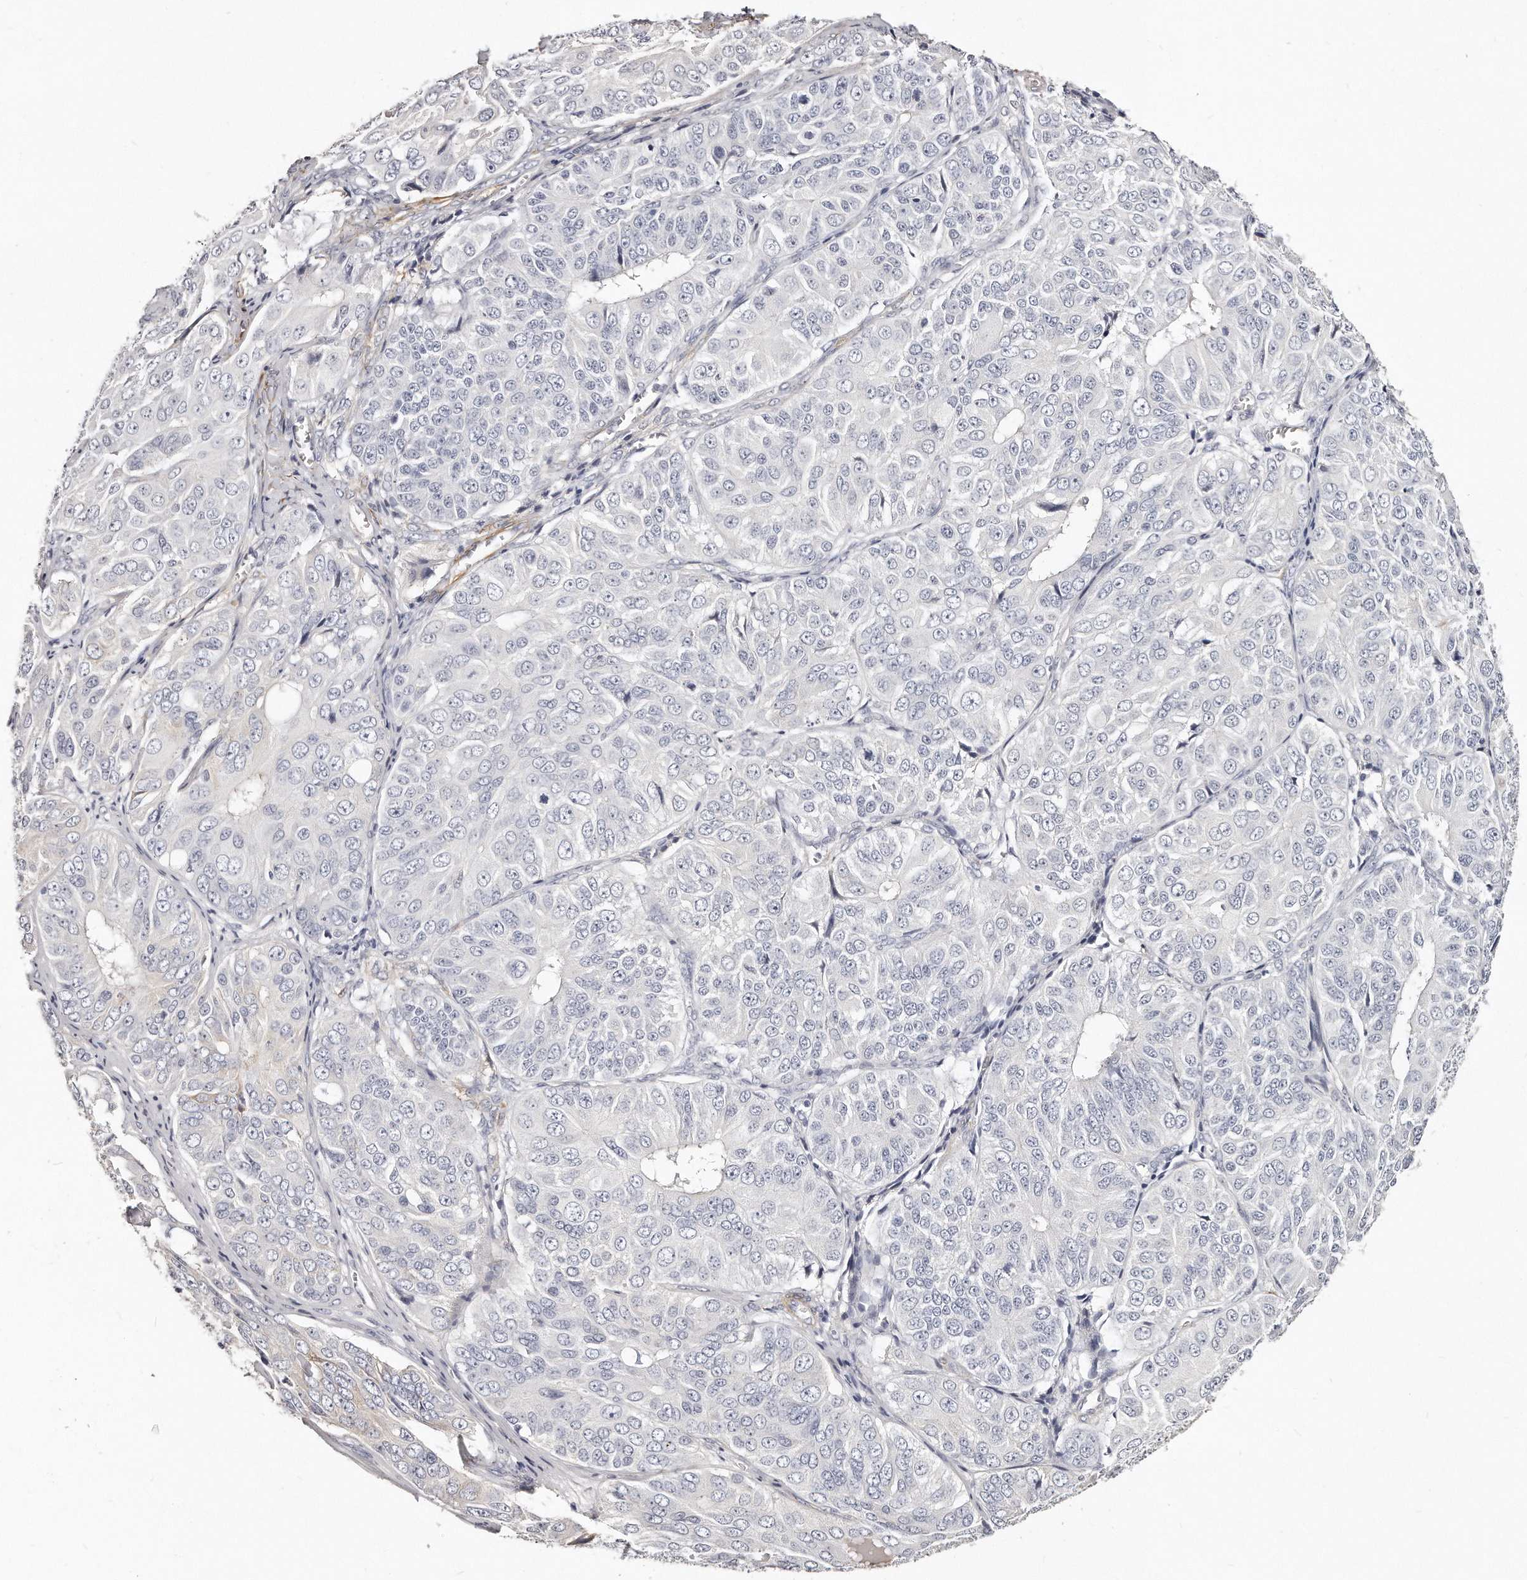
{"staining": {"intensity": "negative", "quantity": "none", "location": "none"}, "tissue": "ovarian cancer", "cell_type": "Tumor cells", "image_type": "cancer", "snomed": [{"axis": "morphology", "description": "Carcinoma, endometroid"}, {"axis": "topography", "description": "Ovary"}], "caption": "DAB (3,3'-diaminobenzidine) immunohistochemical staining of endometroid carcinoma (ovarian) exhibits no significant positivity in tumor cells.", "gene": "LMOD1", "patient": {"sex": "female", "age": 51}}